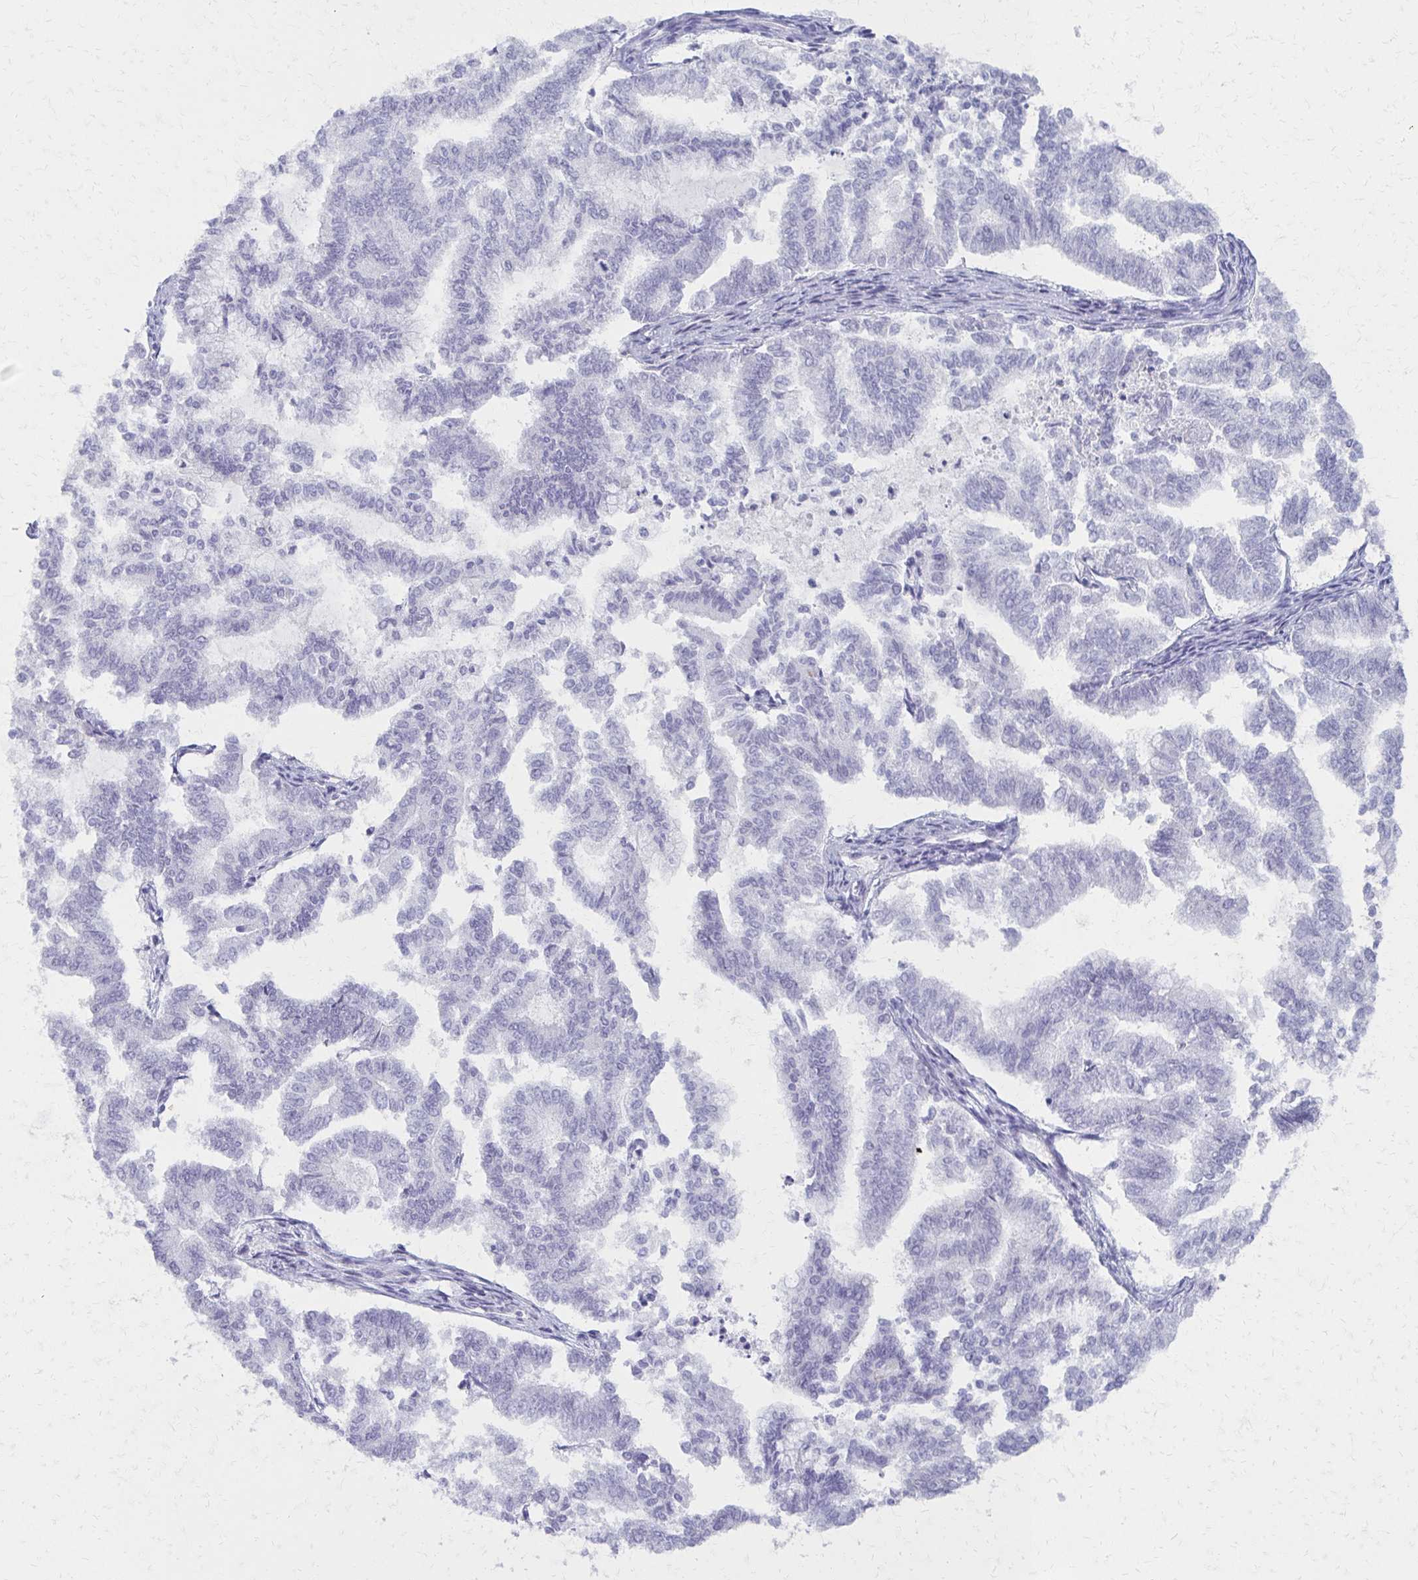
{"staining": {"intensity": "negative", "quantity": "none", "location": "none"}, "tissue": "endometrial cancer", "cell_type": "Tumor cells", "image_type": "cancer", "snomed": [{"axis": "morphology", "description": "Adenocarcinoma, NOS"}, {"axis": "topography", "description": "Endometrium"}], "caption": "Histopathology image shows no protein expression in tumor cells of endometrial cancer (adenocarcinoma) tissue.", "gene": "MORC4", "patient": {"sex": "female", "age": 79}}